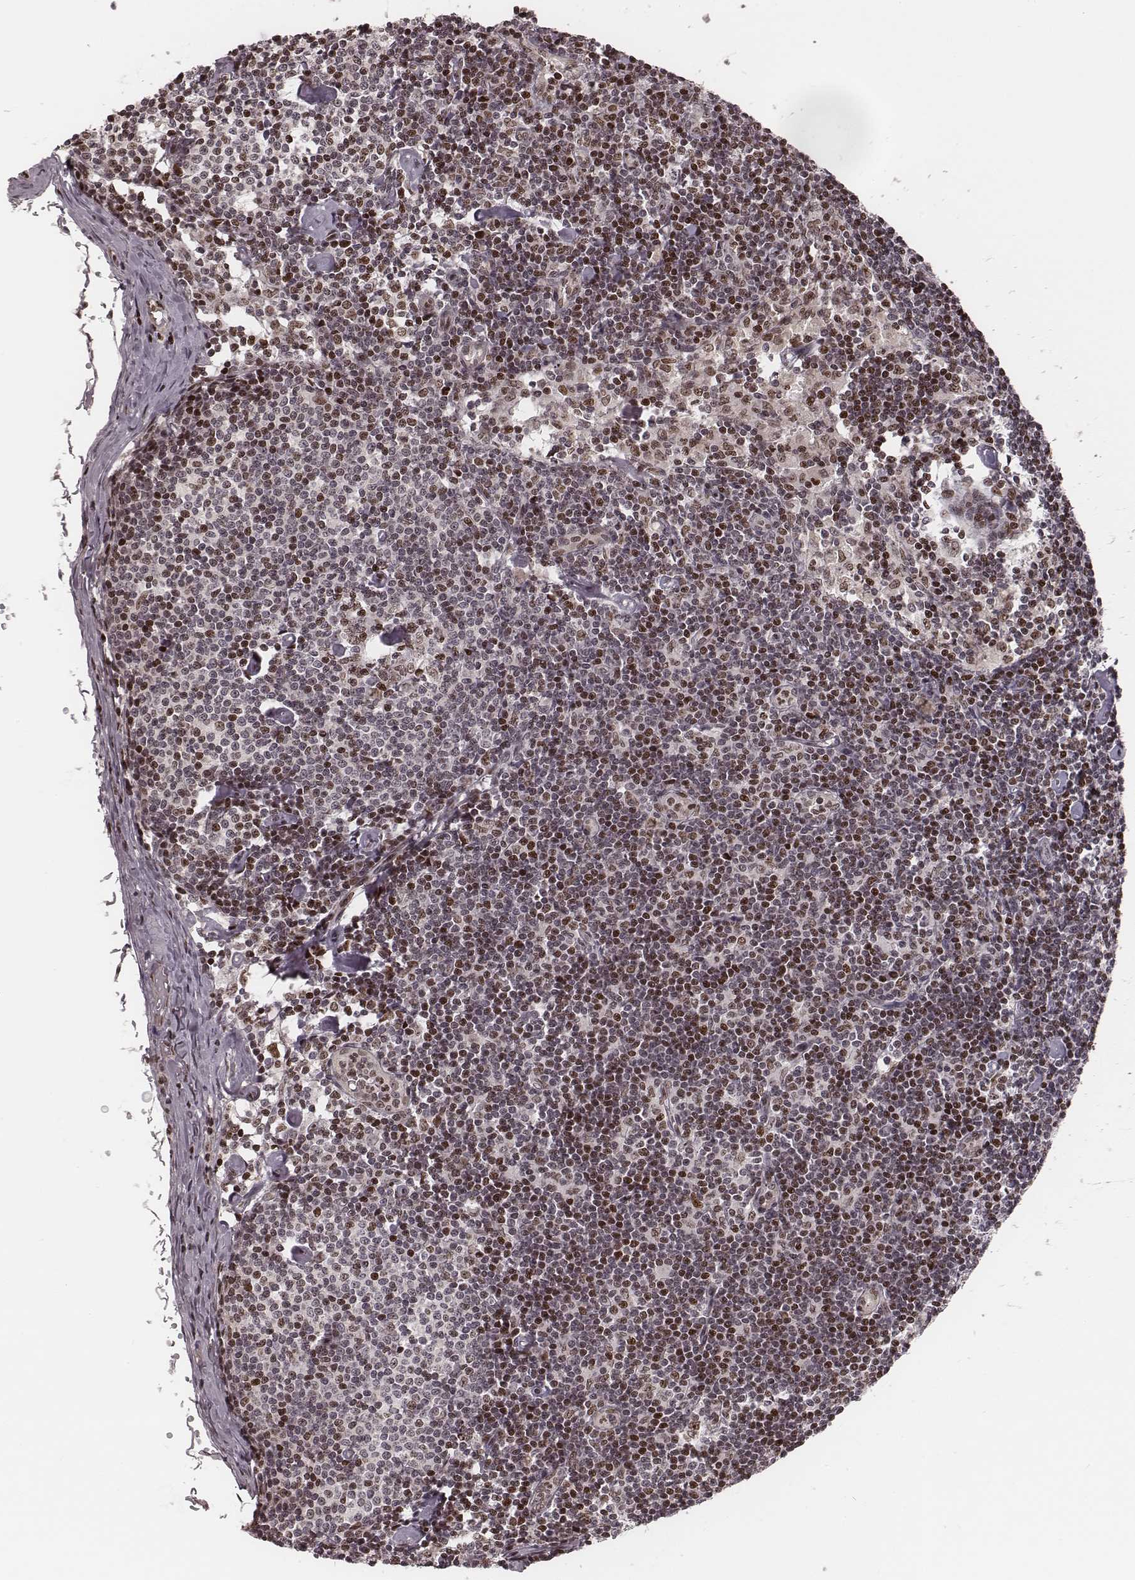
{"staining": {"intensity": "moderate", "quantity": "<25%", "location": "nuclear"}, "tissue": "lymph node", "cell_type": "Germinal center cells", "image_type": "normal", "snomed": [{"axis": "morphology", "description": "Normal tissue, NOS"}, {"axis": "topography", "description": "Lymph node"}], "caption": "About <25% of germinal center cells in unremarkable human lymph node show moderate nuclear protein staining as visualized by brown immunohistochemical staining.", "gene": "VRK3", "patient": {"sex": "female", "age": 42}}